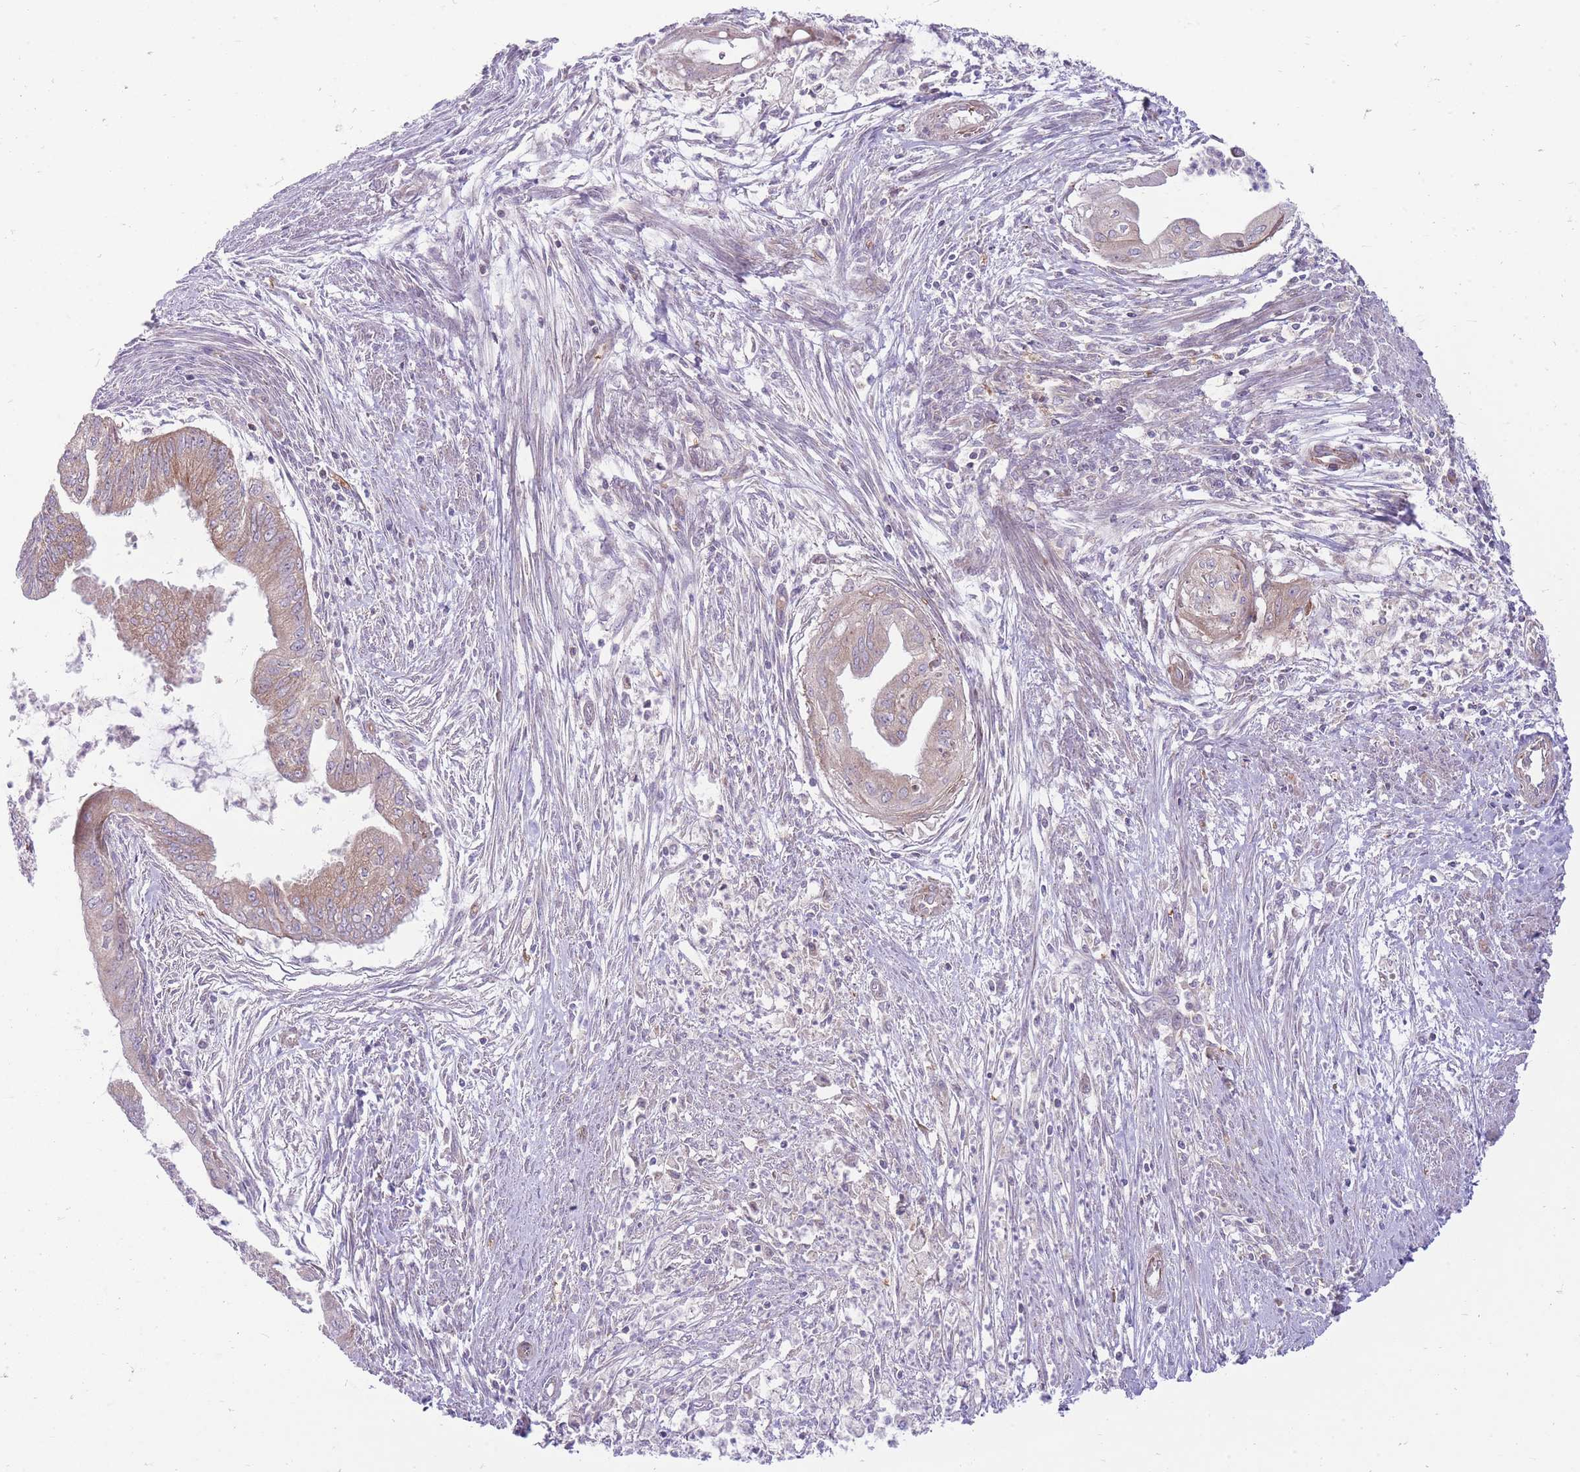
{"staining": {"intensity": "weak", "quantity": "25%-75%", "location": "cytoplasmic/membranous"}, "tissue": "endometrial cancer", "cell_type": "Tumor cells", "image_type": "cancer", "snomed": [{"axis": "morphology", "description": "Adenocarcinoma, NOS"}, {"axis": "topography", "description": "Endometrium"}], "caption": "Adenocarcinoma (endometrial) tissue demonstrates weak cytoplasmic/membranous expression in approximately 25%-75% of tumor cells, visualized by immunohistochemistry. (DAB IHC, brown staining for protein, blue staining for nuclei).", "gene": "ANKRD10", "patient": {"sex": "female", "age": 73}}